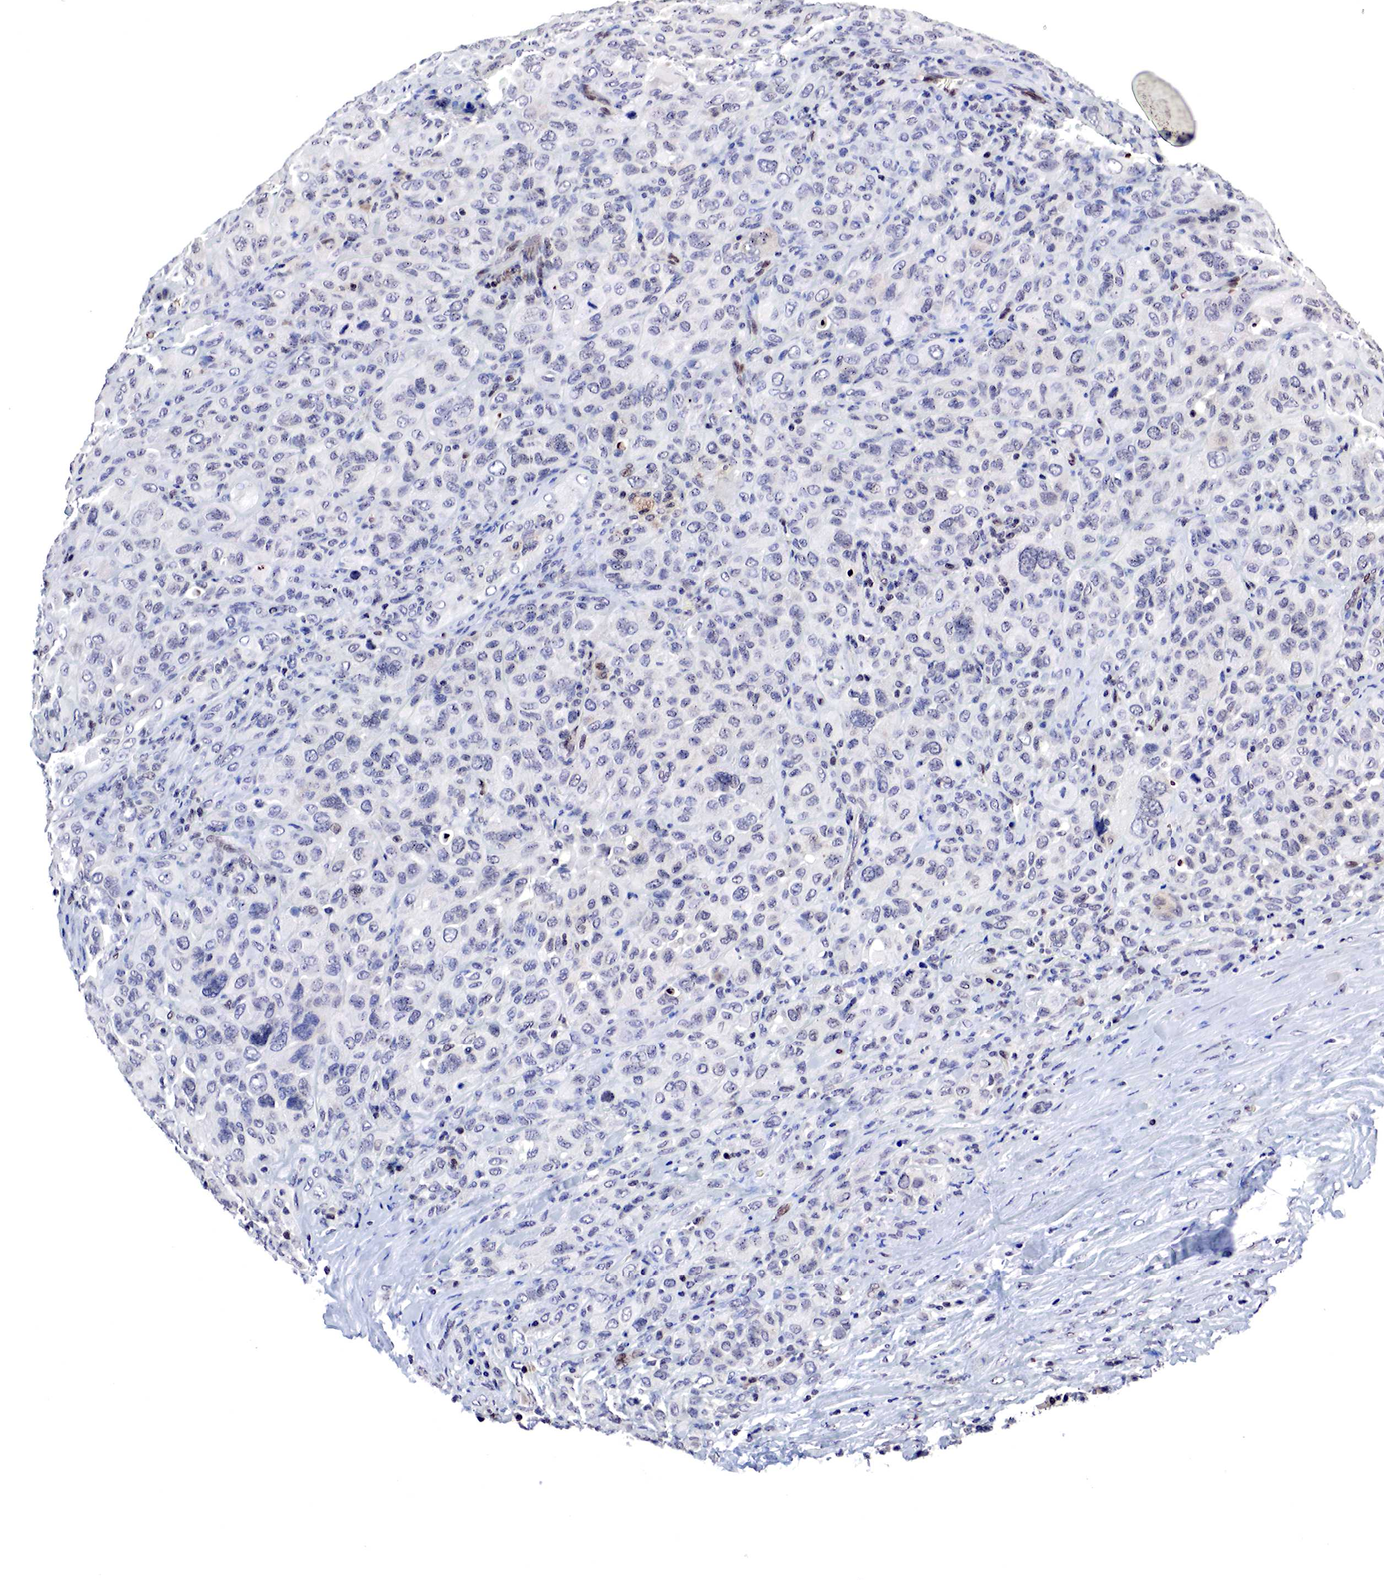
{"staining": {"intensity": "negative", "quantity": "none", "location": "none"}, "tissue": "melanoma", "cell_type": "Tumor cells", "image_type": "cancer", "snomed": [{"axis": "morphology", "description": "Malignant melanoma, Metastatic site"}, {"axis": "topography", "description": "Skin"}], "caption": "The photomicrograph demonstrates no significant staining in tumor cells of malignant melanoma (metastatic site).", "gene": "DACH2", "patient": {"sex": "male", "age": 32}}